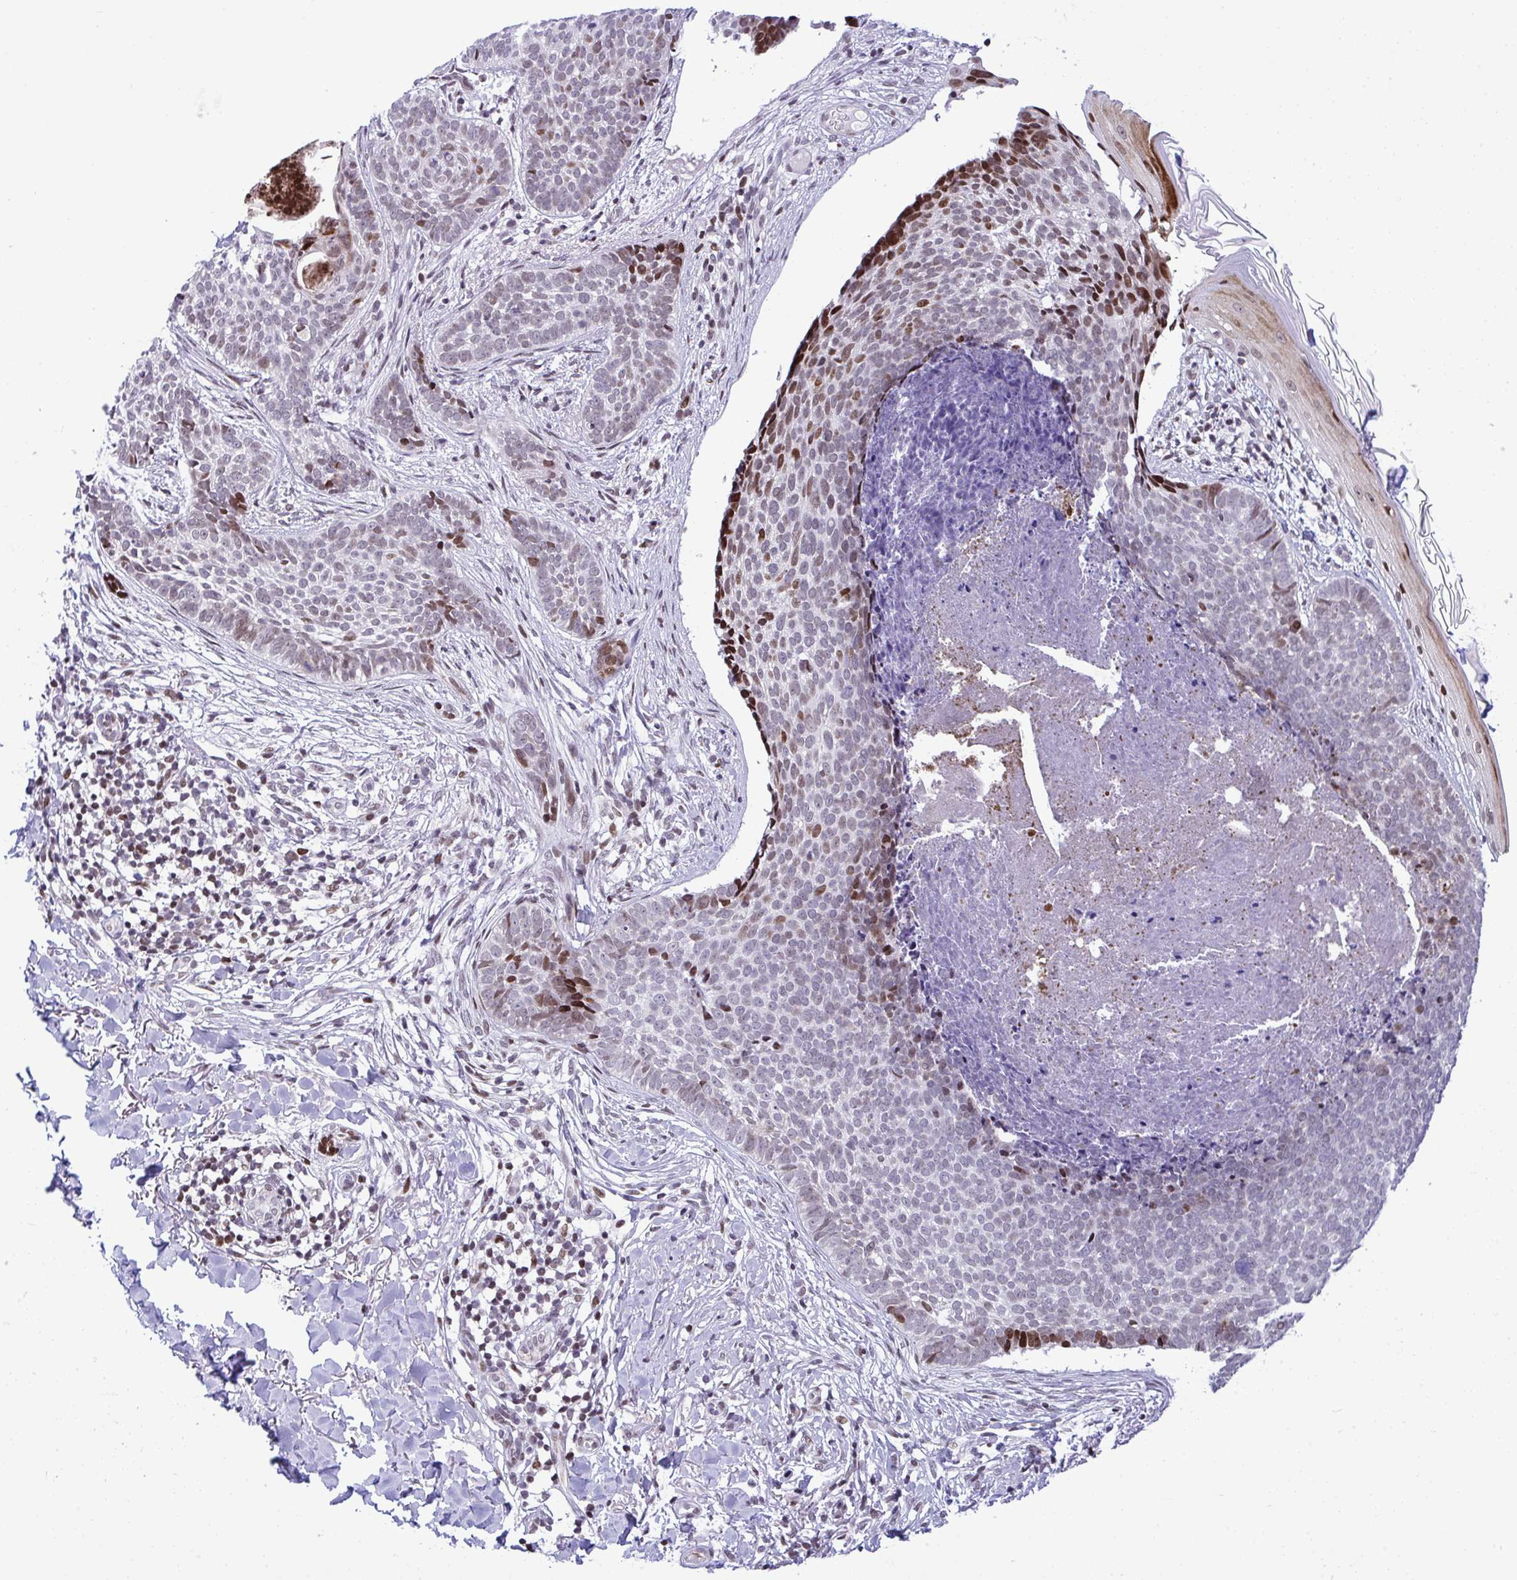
{"staining": {"intensity": "moderate", "quantity": "<25%", "location": "nuclear"}, "tissue": "skin cancer", "cell_type": "Tumor cells", "image_type": "cancer", "snomed": [{"axis": "morphology", "description": "Basal cell carcinoma"}, {"axis": "topography", "description": "Skin"}, {"axis": "topography", "description": "Skin of back"}], "caption": "A brown stain highlights moderate nuclear staining of a protein in human skin cancer (basal cell carcinoma) tumor cells.", "gene": "ZFHX3", "patient": {"sex": "male", "age": 81}}